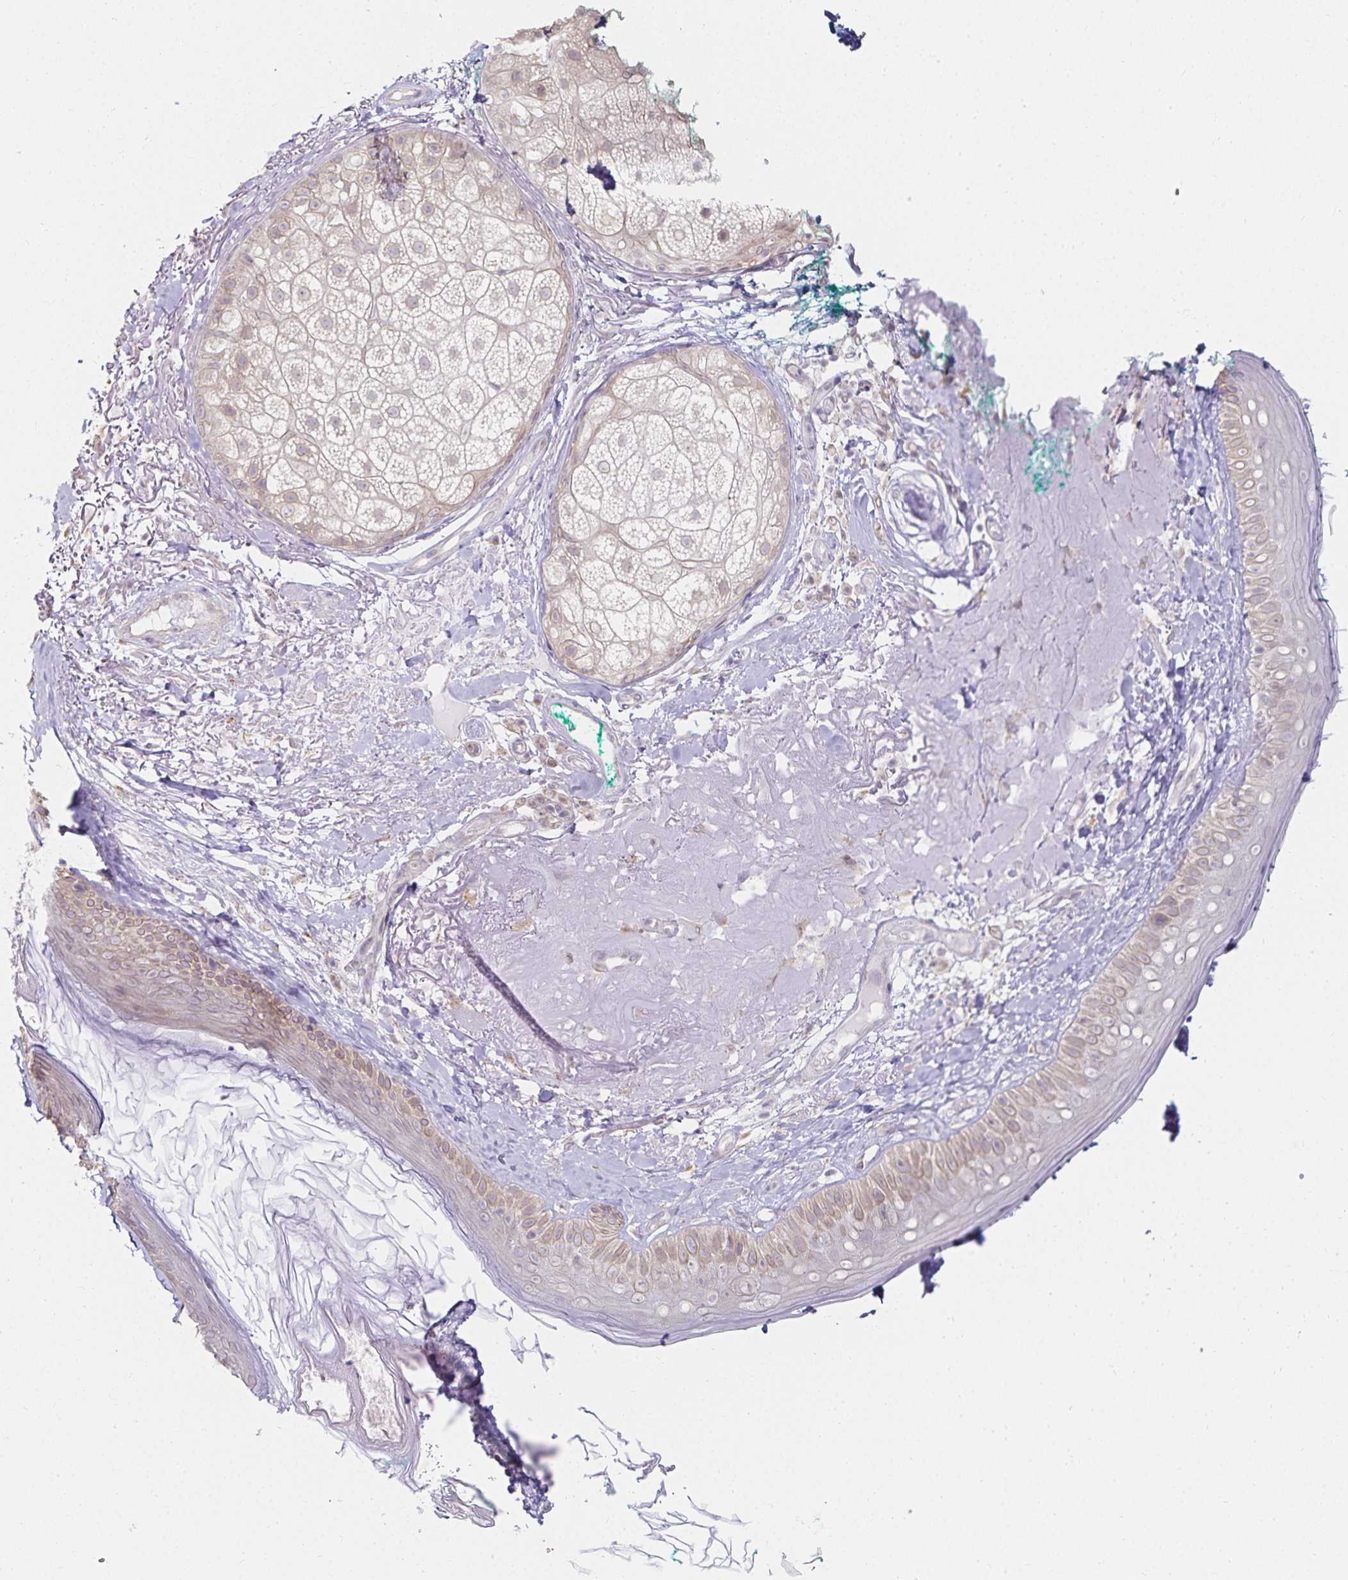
{"staining": {"intensity": "negative", "quantity": "none", "location": "none"}, "tissue": "skin", "cell_type": "Fibroblasts", "image_type": "normal", "snomed": [{"axis": "morphology", "description": "Normal tissue, NOS"}, {"axis": "topography", "description": "Skin"}], "caption": "Immunohistochemistry image of unremarkable human skin stained for a protein (brown), which displays no staining in fibroblasts. (DAB (3,3'-diaminobenzidine) IHC visualized using brightfield microscopy, high magnification).", "gene": "GP2", "patient": {"sex": "male", "age": 73}}